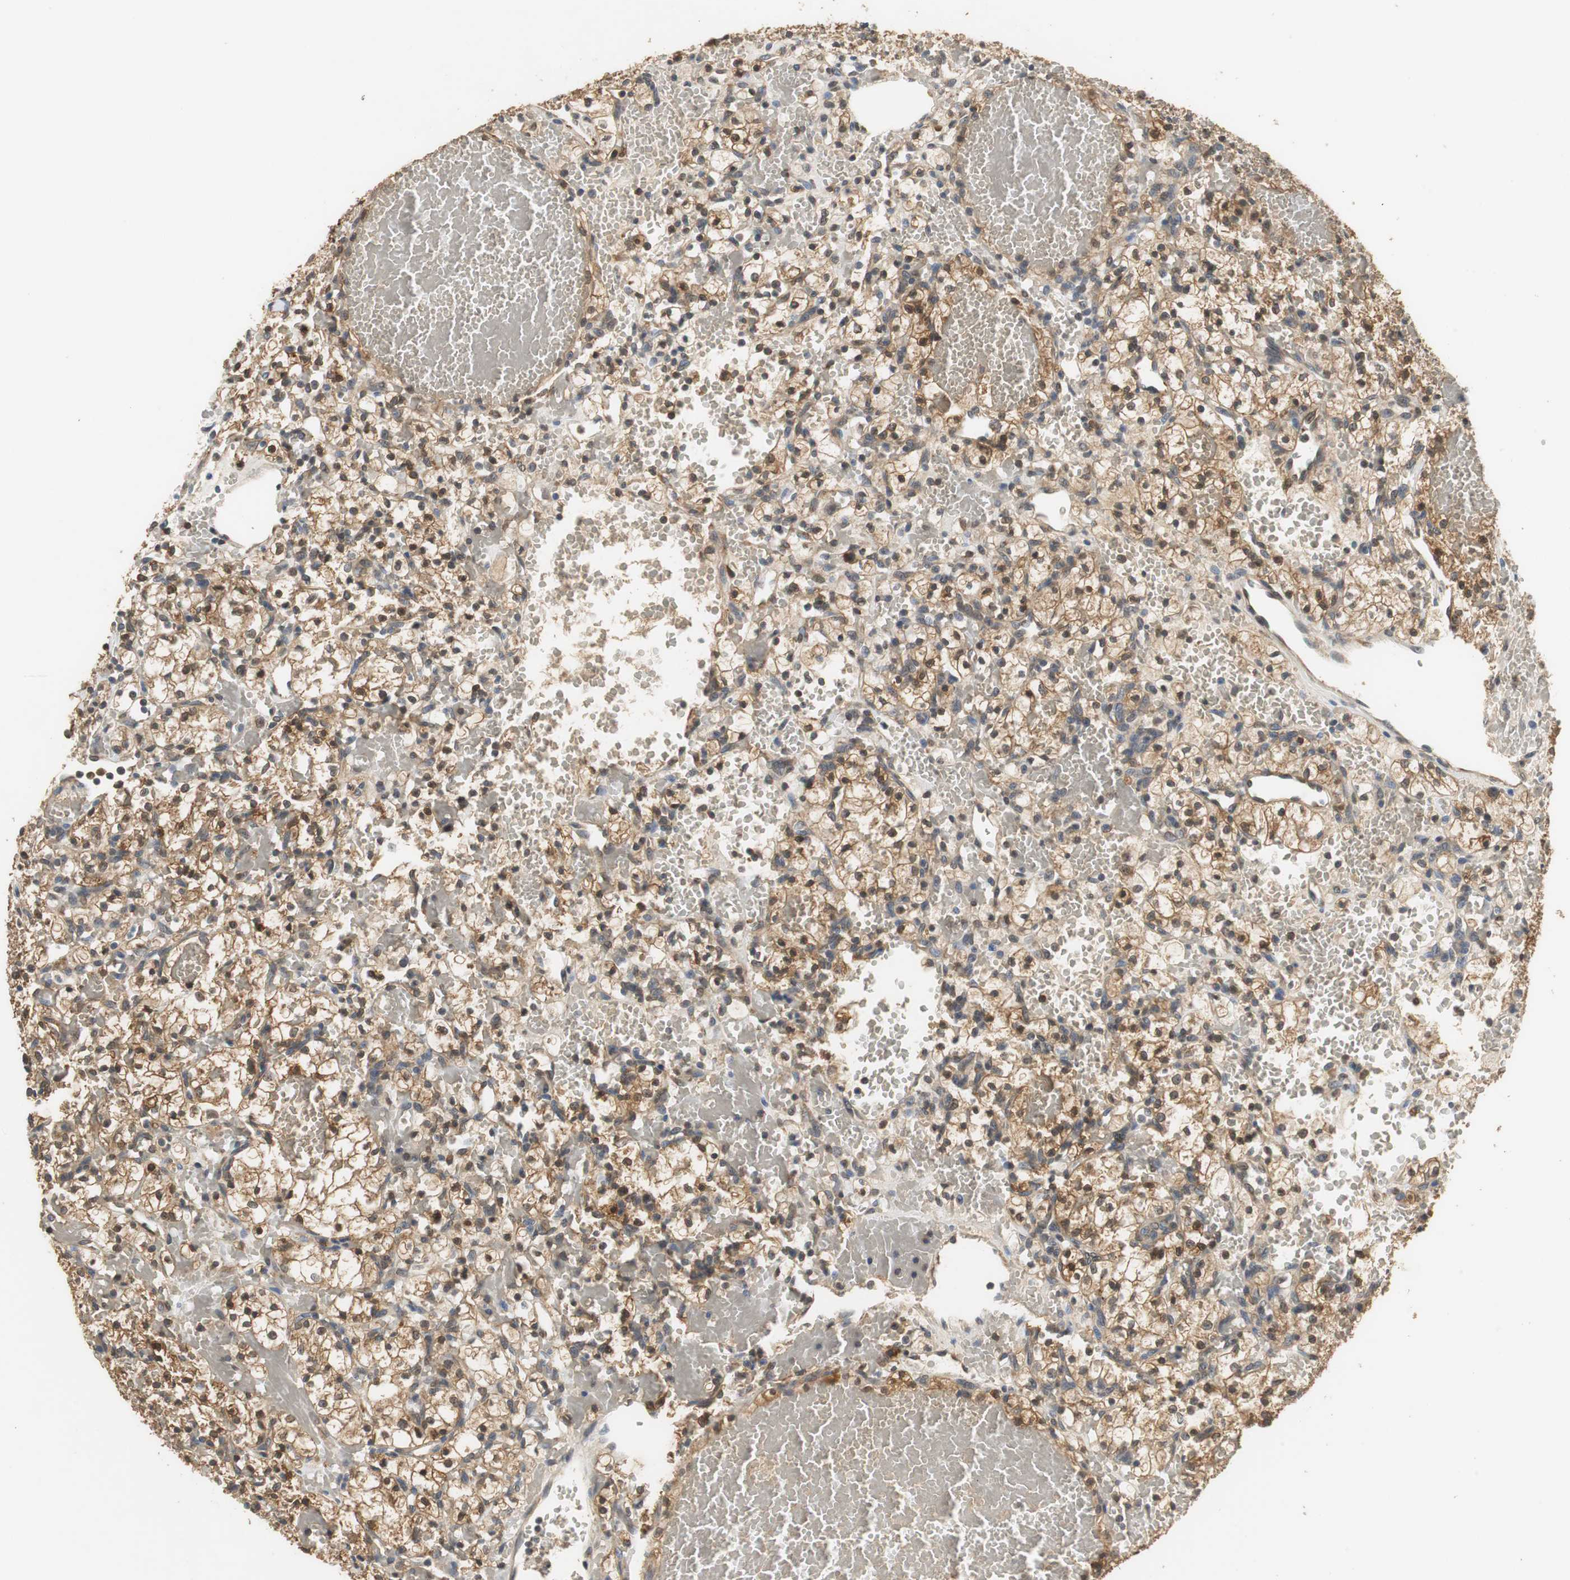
{"staining": {"intensity": "moderate", "quantity": ">75%", "location": "cytoplasmic/membranous,nuclear"}, "tissue": "renal cancer", "cell_type": "Tumor cells", "image_type": "cancer", "snomed": [{"axis": "morphology", "description": "Adenocarcinoma, NOS"}, {"axis": "topography", "description": "Kidney"}], "caption": "There is medium levels of moderate cytoplasmic/membranous and nuclear staining in tumor cells of renal cancer, as demonstrated by immunohistochemical staining (brown color).", "gene": "UBQLN2", "patient": {"sex": "female", "age": 60}}